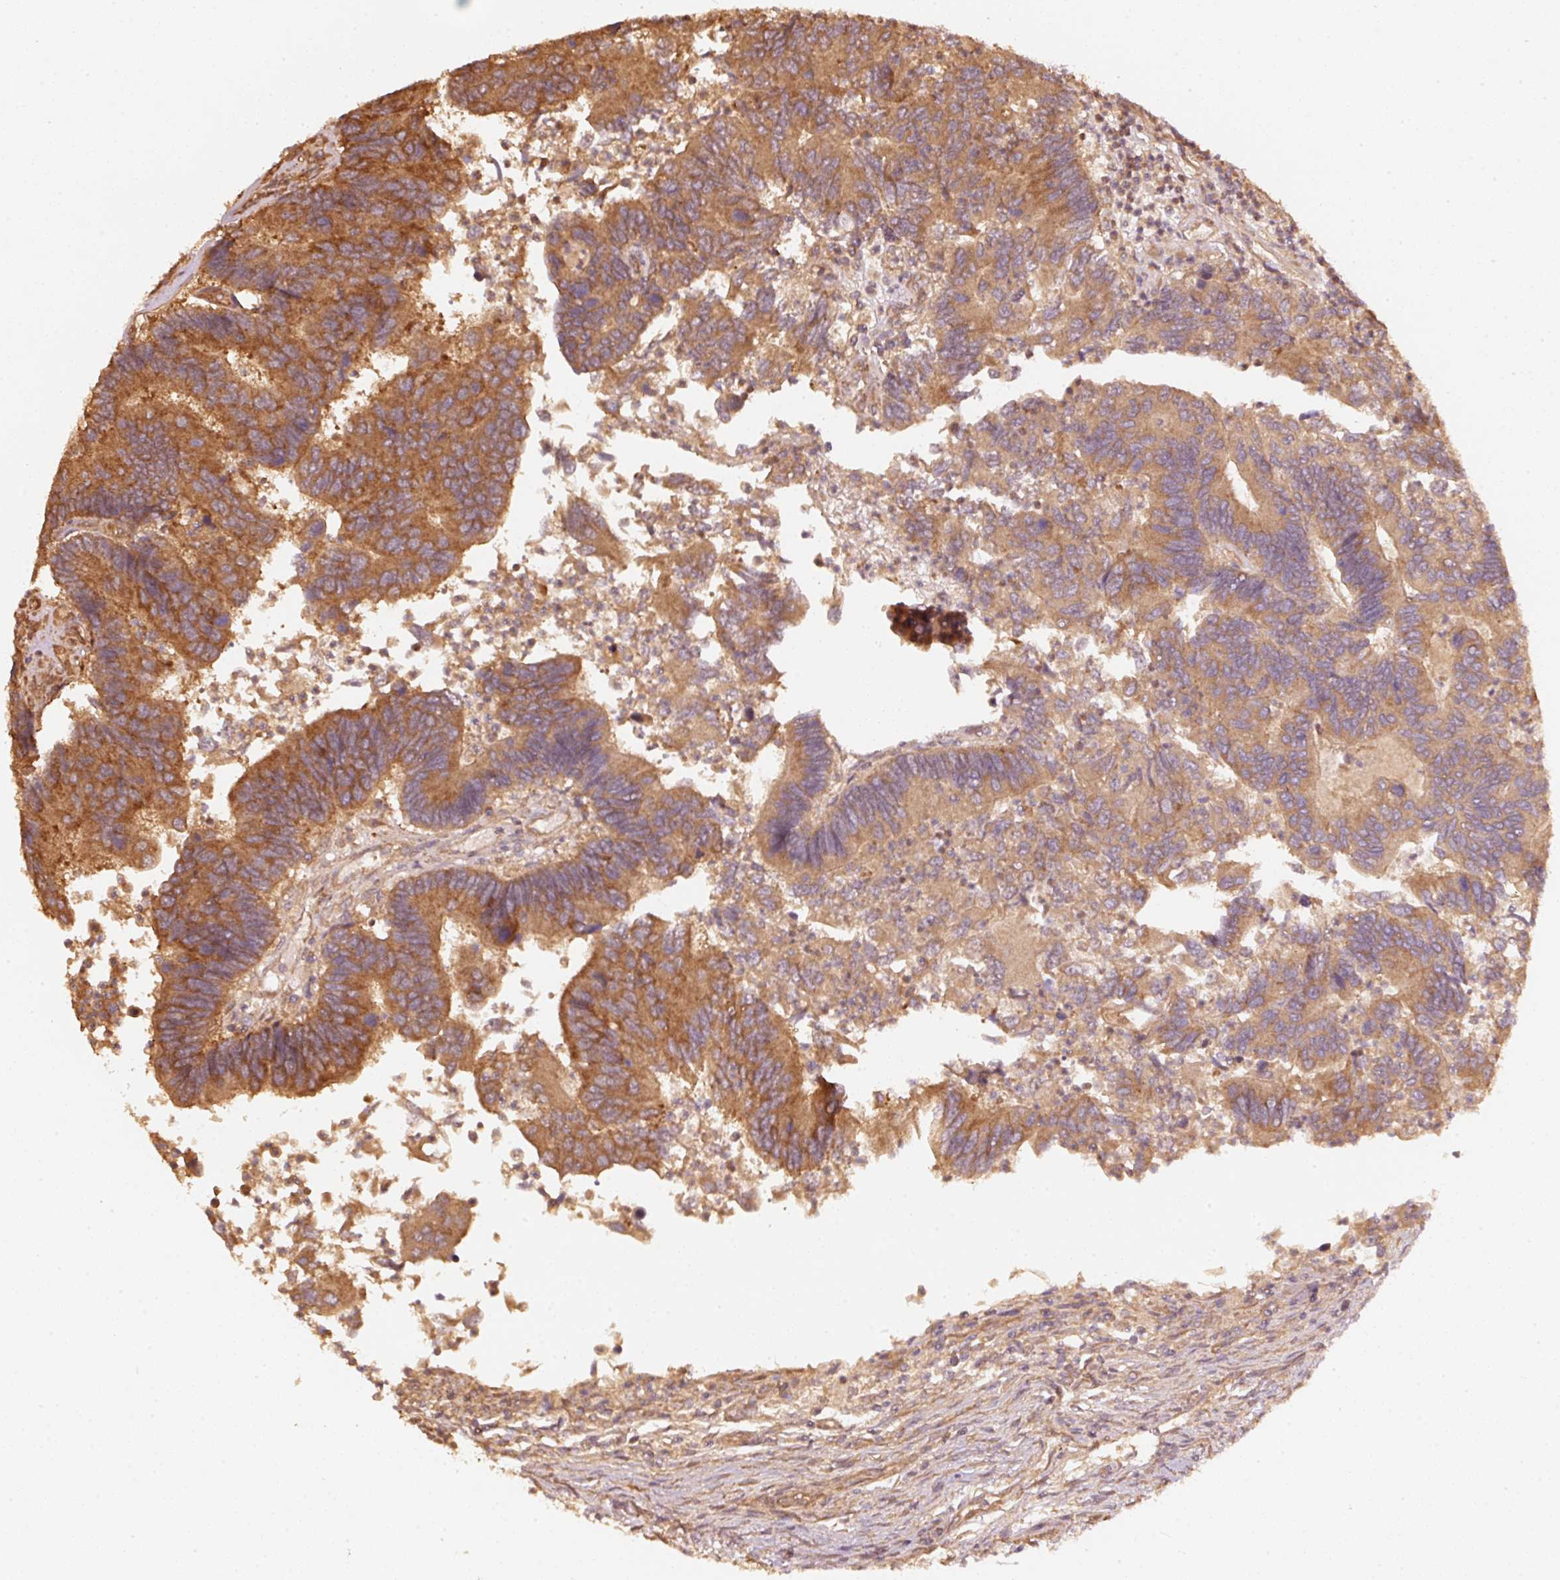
{"staining": {"intensity": "moderate", "quantity": ">75%", "location": "cytoplasmic/membranous"}, "tissue": "colorectal cancer", "cell_type": "Tumor cells", "image_type": "cancer", "snomed": [{"axis": "morphology", "description": "Adenocarcinoma, NOS"}, {"axis": "topography", "description": "Colon"}], "caption": "Immunohistochemistry (IHC) photomicrograph of human colorectal cancer (adenocarcinoma) stained for a protein (brown), which shows medium levels of moderate cytoplasmic/membranous positivity in about >75% of tumor cells.", "gene": "STAU1", "patient": {"sex": "female", "age": 67}}